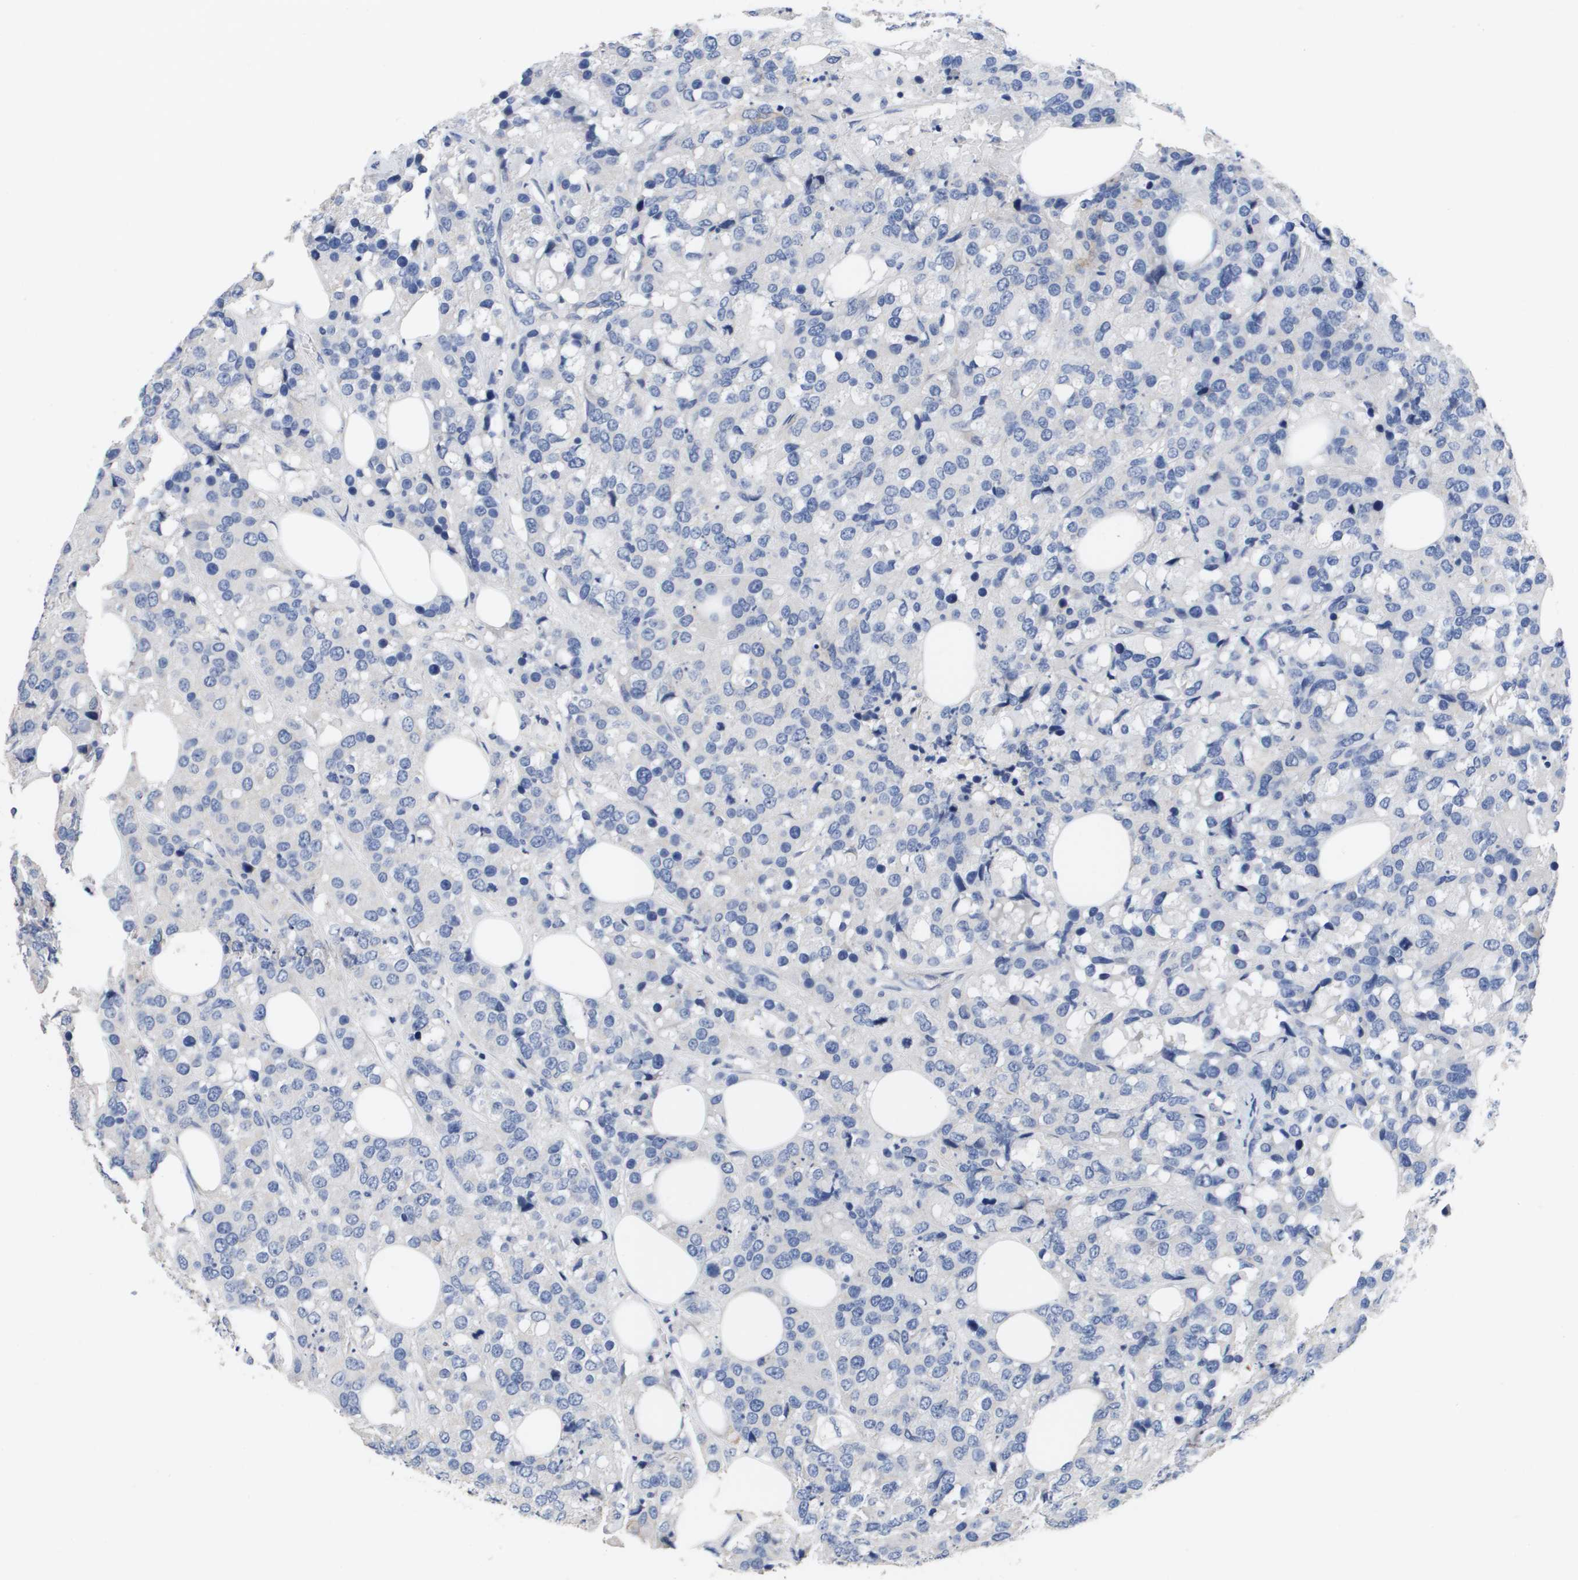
{"staining": {"intensity": "negative", "quantity": "none", "location": "none"}, "tissue": "breast cancer", "cell_type": "Tumor cells", "image_type": "cancer", "snomed": [{"axis": "morphology", "description": "Lobular carcinoma"}, {"axis": "topography", "description": "Breast"}], "caption": "Breast cancer stained for a protein using immunohistochemistry reveals no expression tumor cells.", "gene": "CA9", "patient": {"sex": "female", "age": 59}}